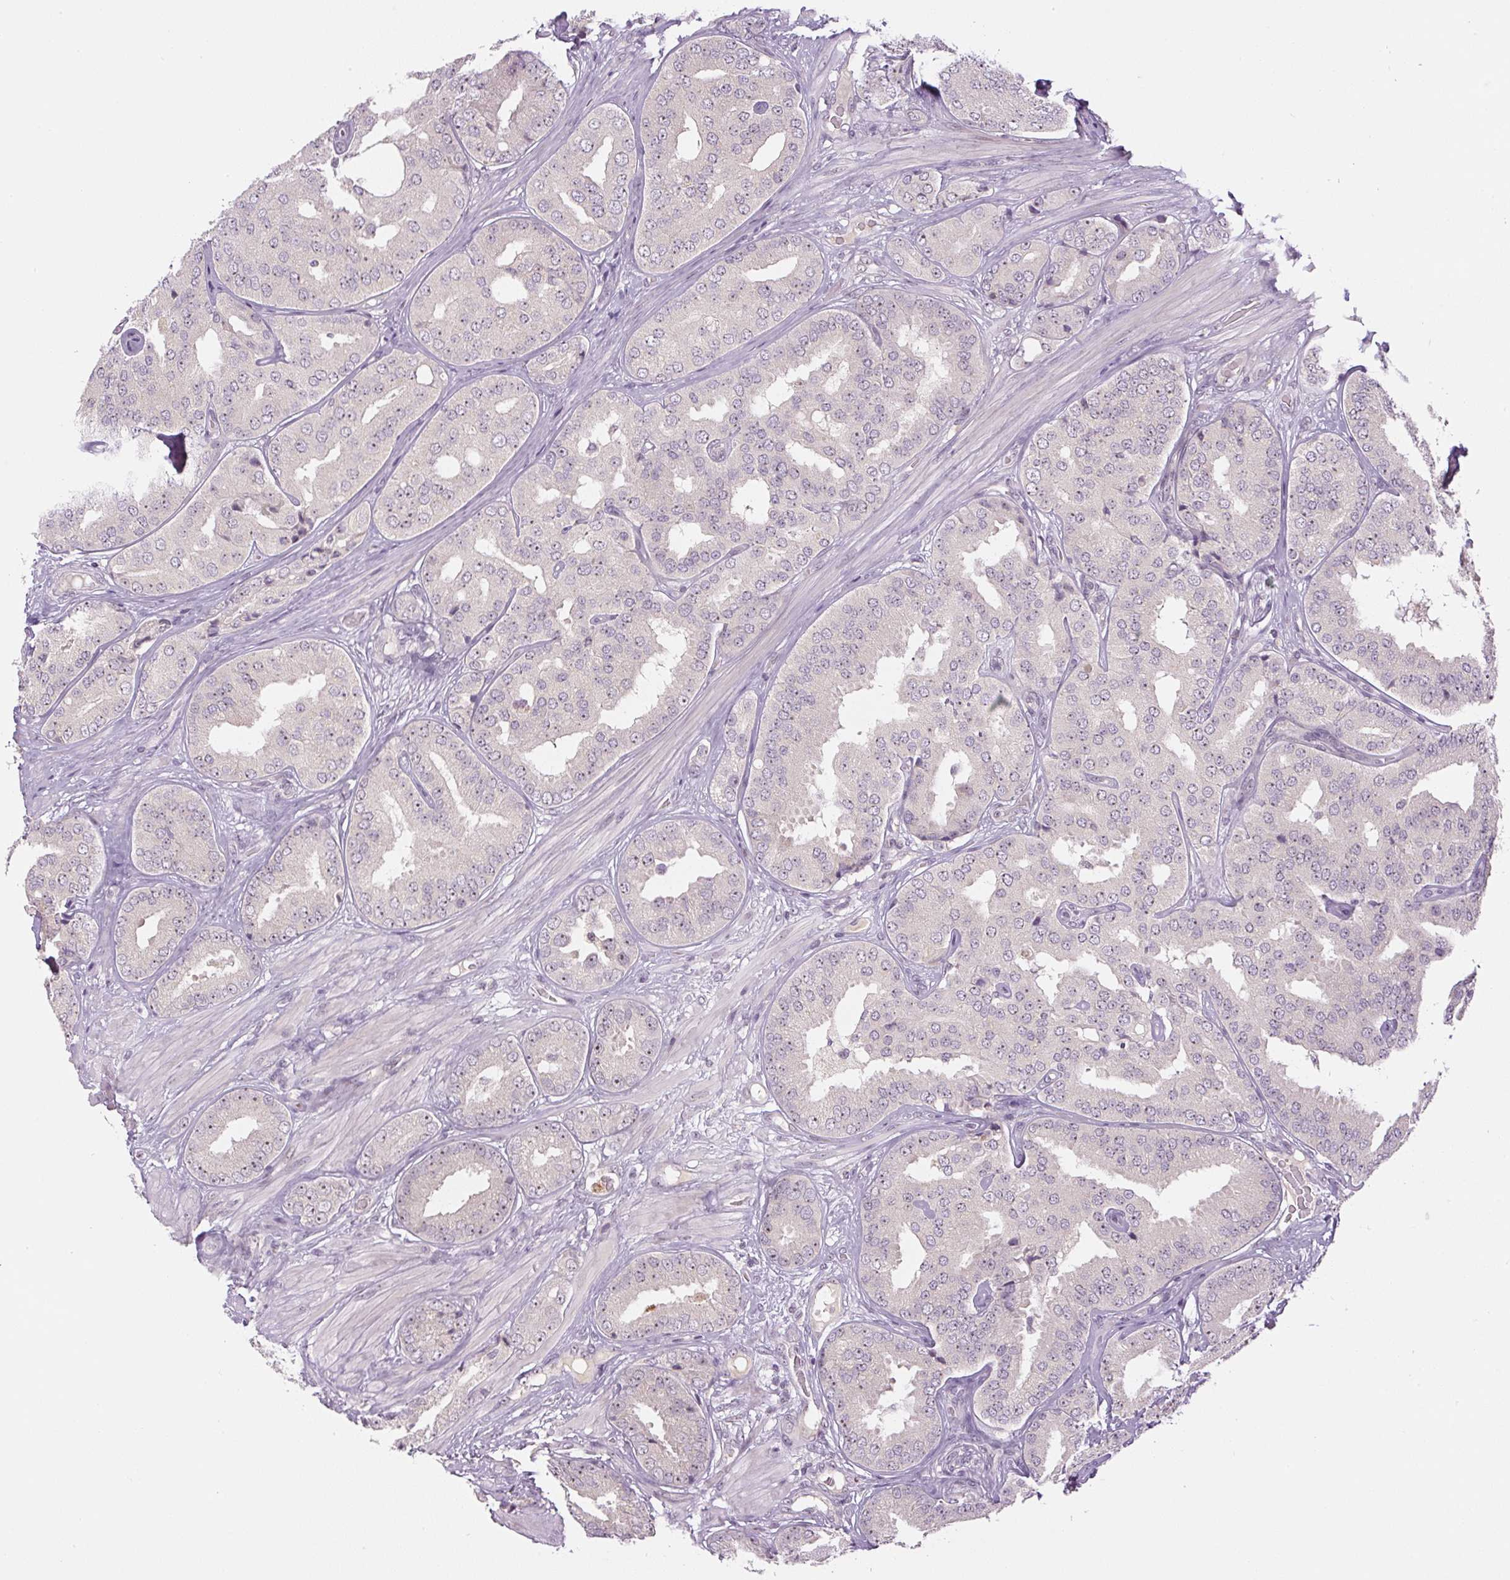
{"staining": {"intensity": "negative", "quantity": "none", "location": "none"}, "tissue": "prostate cancer", "cell_type": "Tumor cells", "image_type": "cancer", "snomed": [{"axis": "morphology", "description": "Adenocarcinoma, High grade"}, {"axis": "topography", "description": "Prostate"}], "caption": "This is an IHC micrograph of human prostate adenocarcinoma (high-grade). There is no positivity in tumor cells.", "gene": "SGF29", "patient": {"sex": "male", "age": 63}}